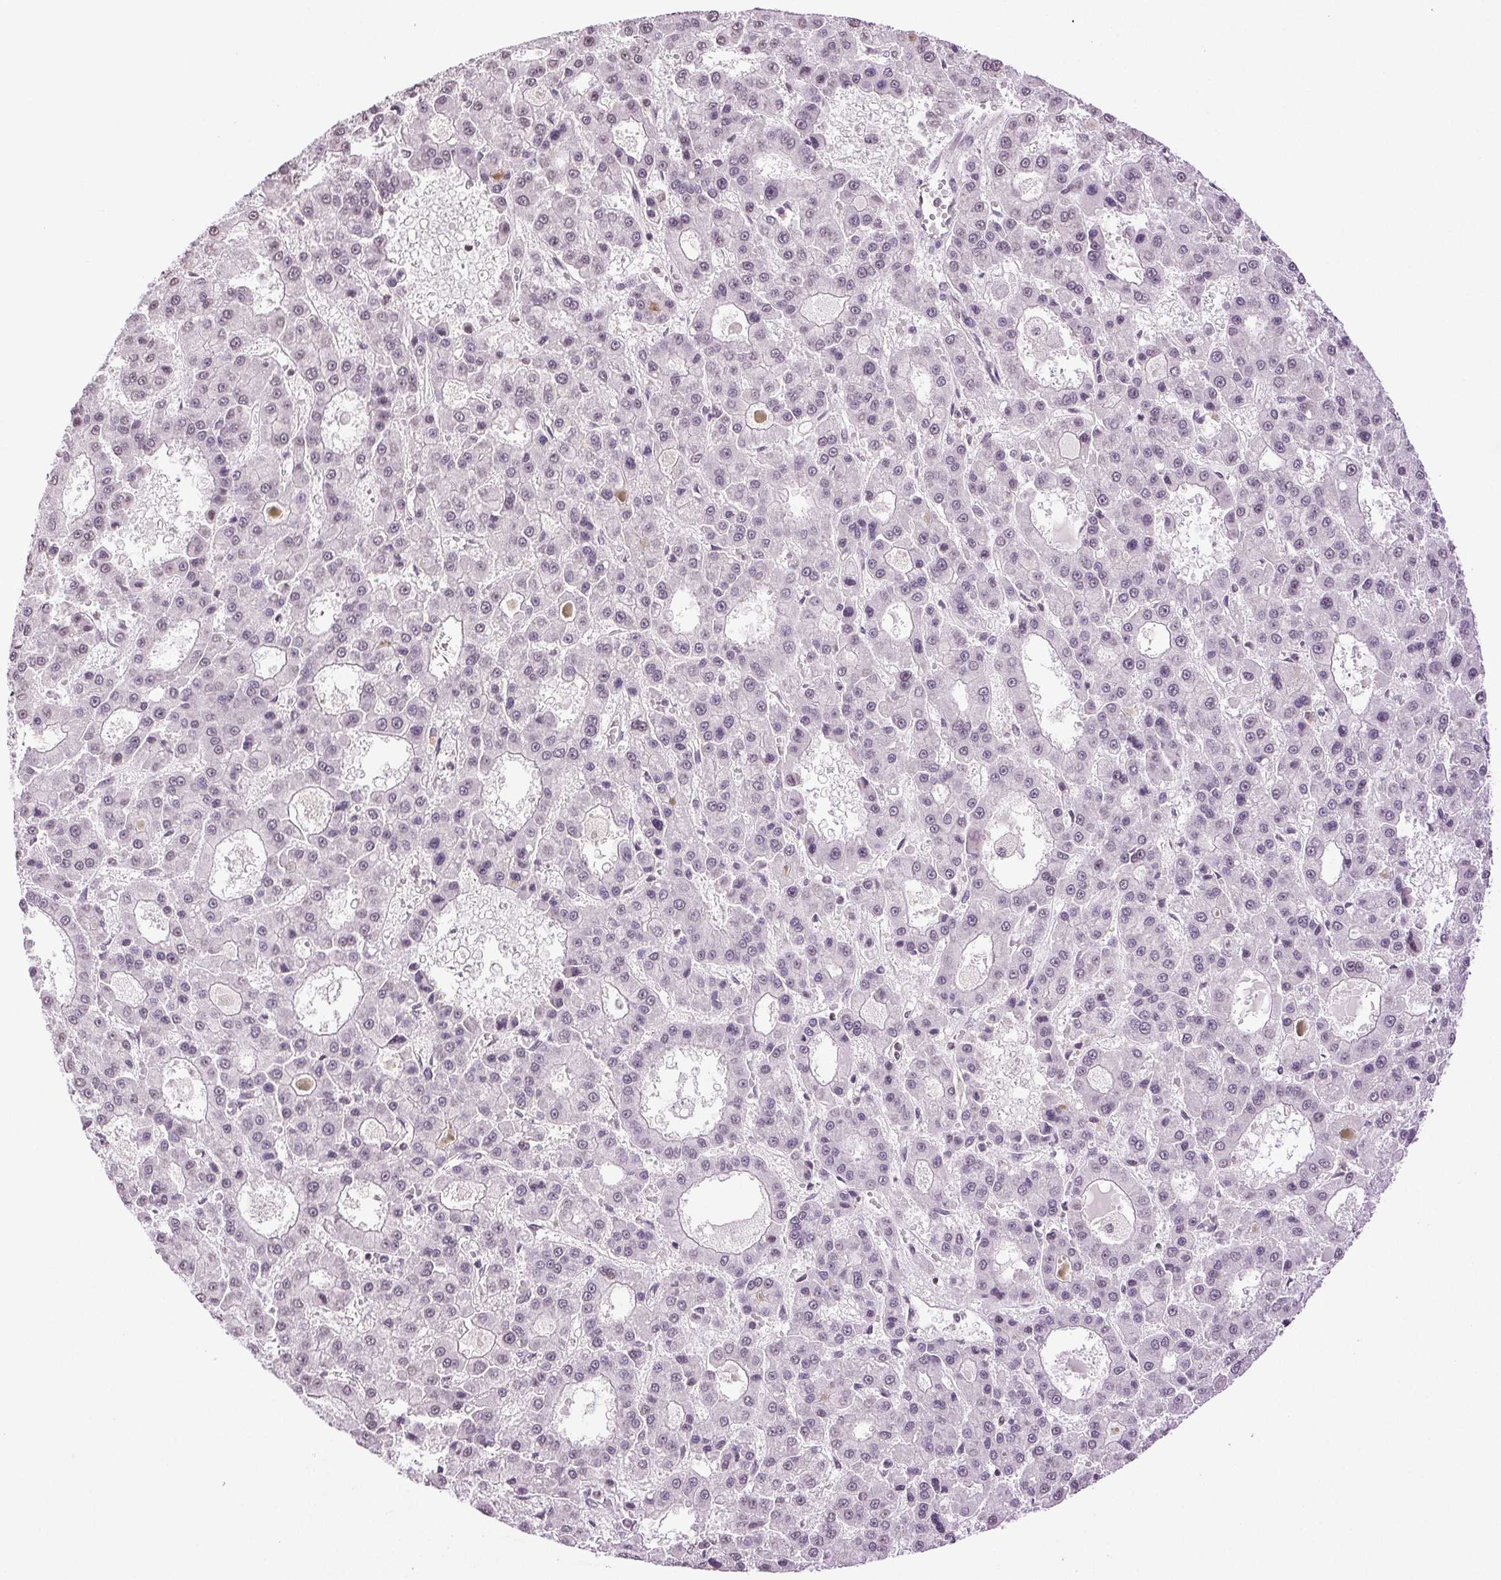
{"staining": {"intensity": "negative", "quantity": "none", "location": "none"}, "tissue": "liver cancer", "cell_type": "Tumor cells", "image_type": "cancer", "snomed": [{"axis": "morphology", "description": "Carcinoma, Hepatocellular, NOS"}, {"axis": "topography", "description": "Liver"}], "caption": "High power microscopy histopathology image of an IHC micrograph of liver cancer, revealing no significant staining in tumor cells.", "gene": "TNNT3", "patient": {"sex": "male", "age": 70}}